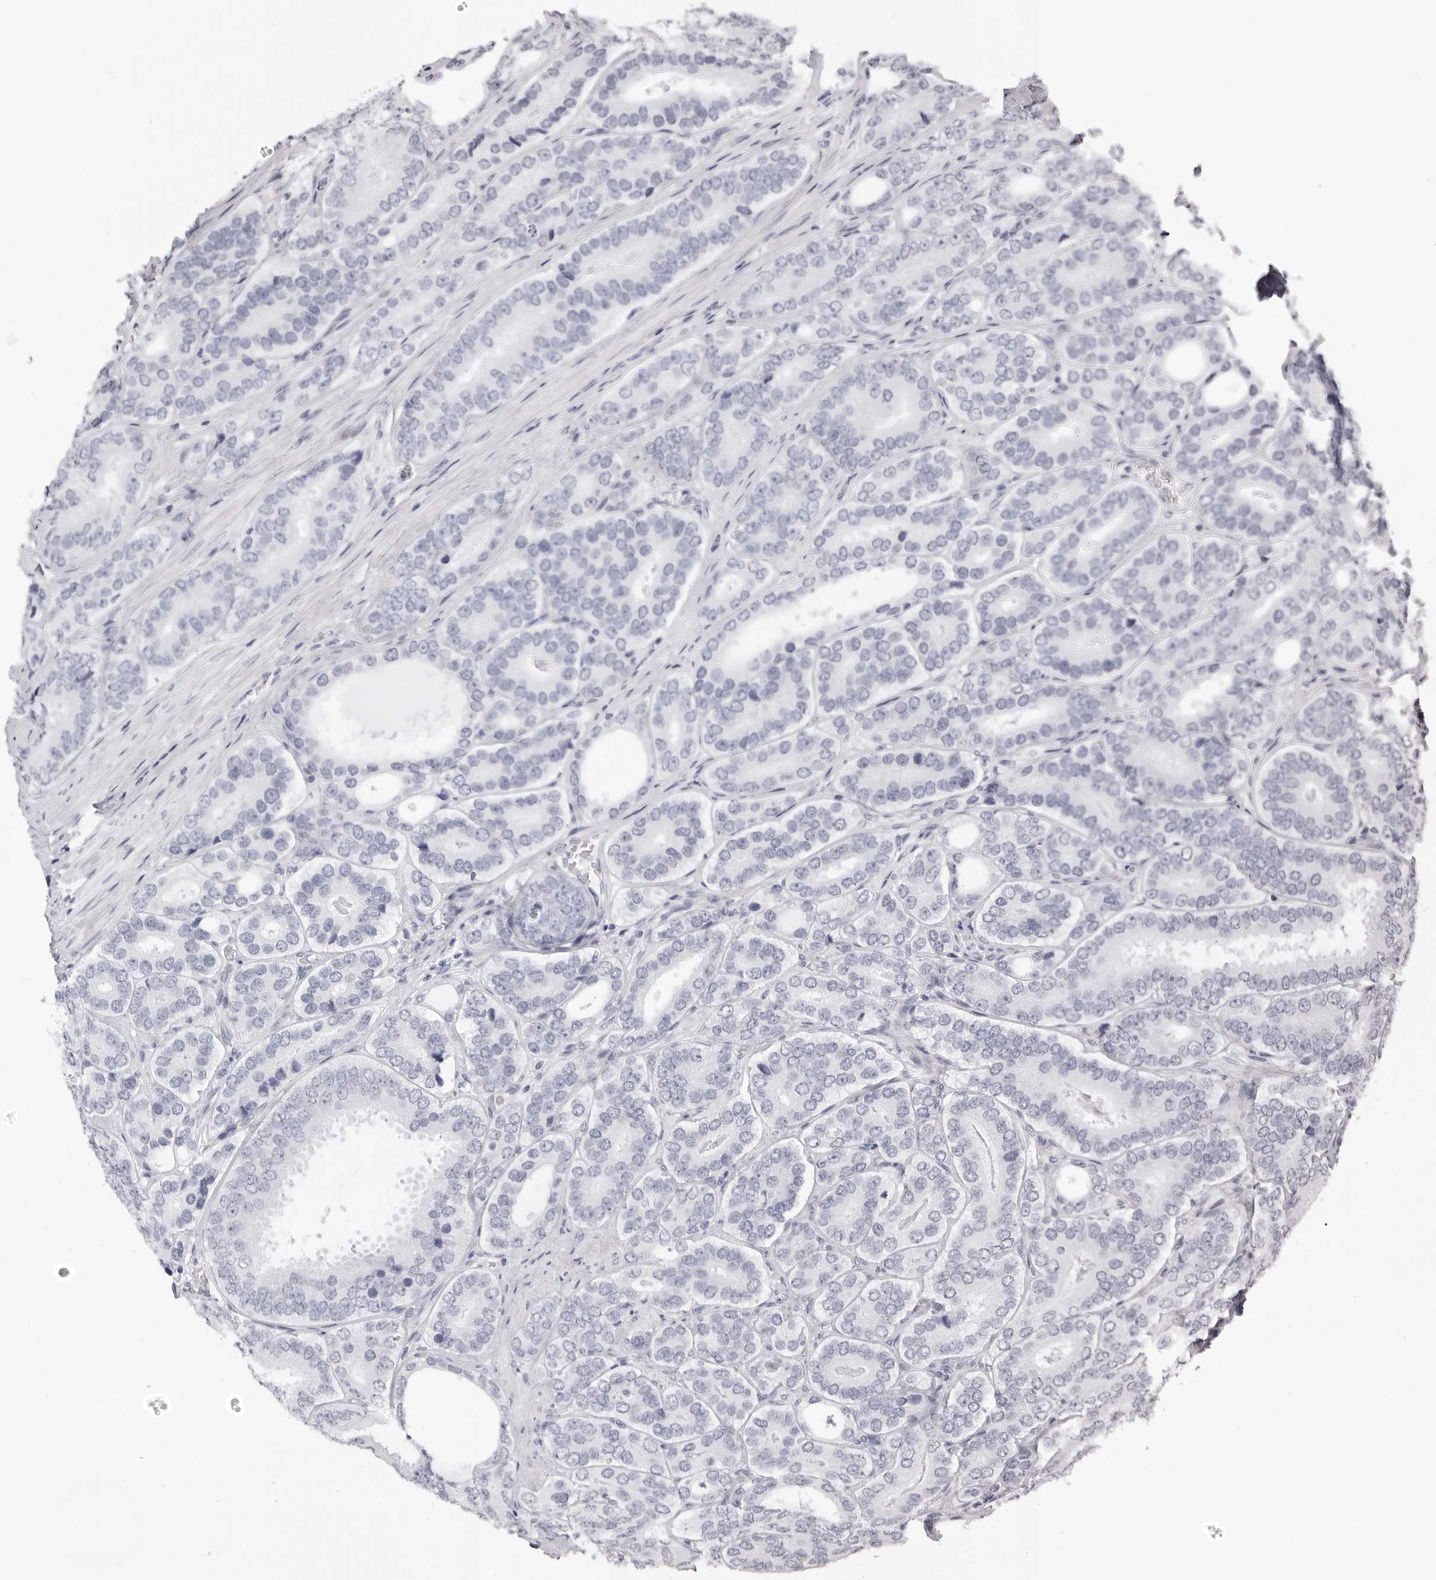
{"staining": {"intensity": "negative", "quantity": "none", "location": "none"}, "tissue": "prostate cancer", "cell_type": "Tumor cells", "image_type": "cancer", "snomed": [{"axis": "morphology", "description": "Adenocarcinoma, High grade"}, {"axis": "topography", "description": "Prostate"}], "caption": "Immunohistochemical staining of prostate cancer displays no significant positivity in tumor cells.", "gene": "RHO", "patient": {"sex": "male", "age": 56}}